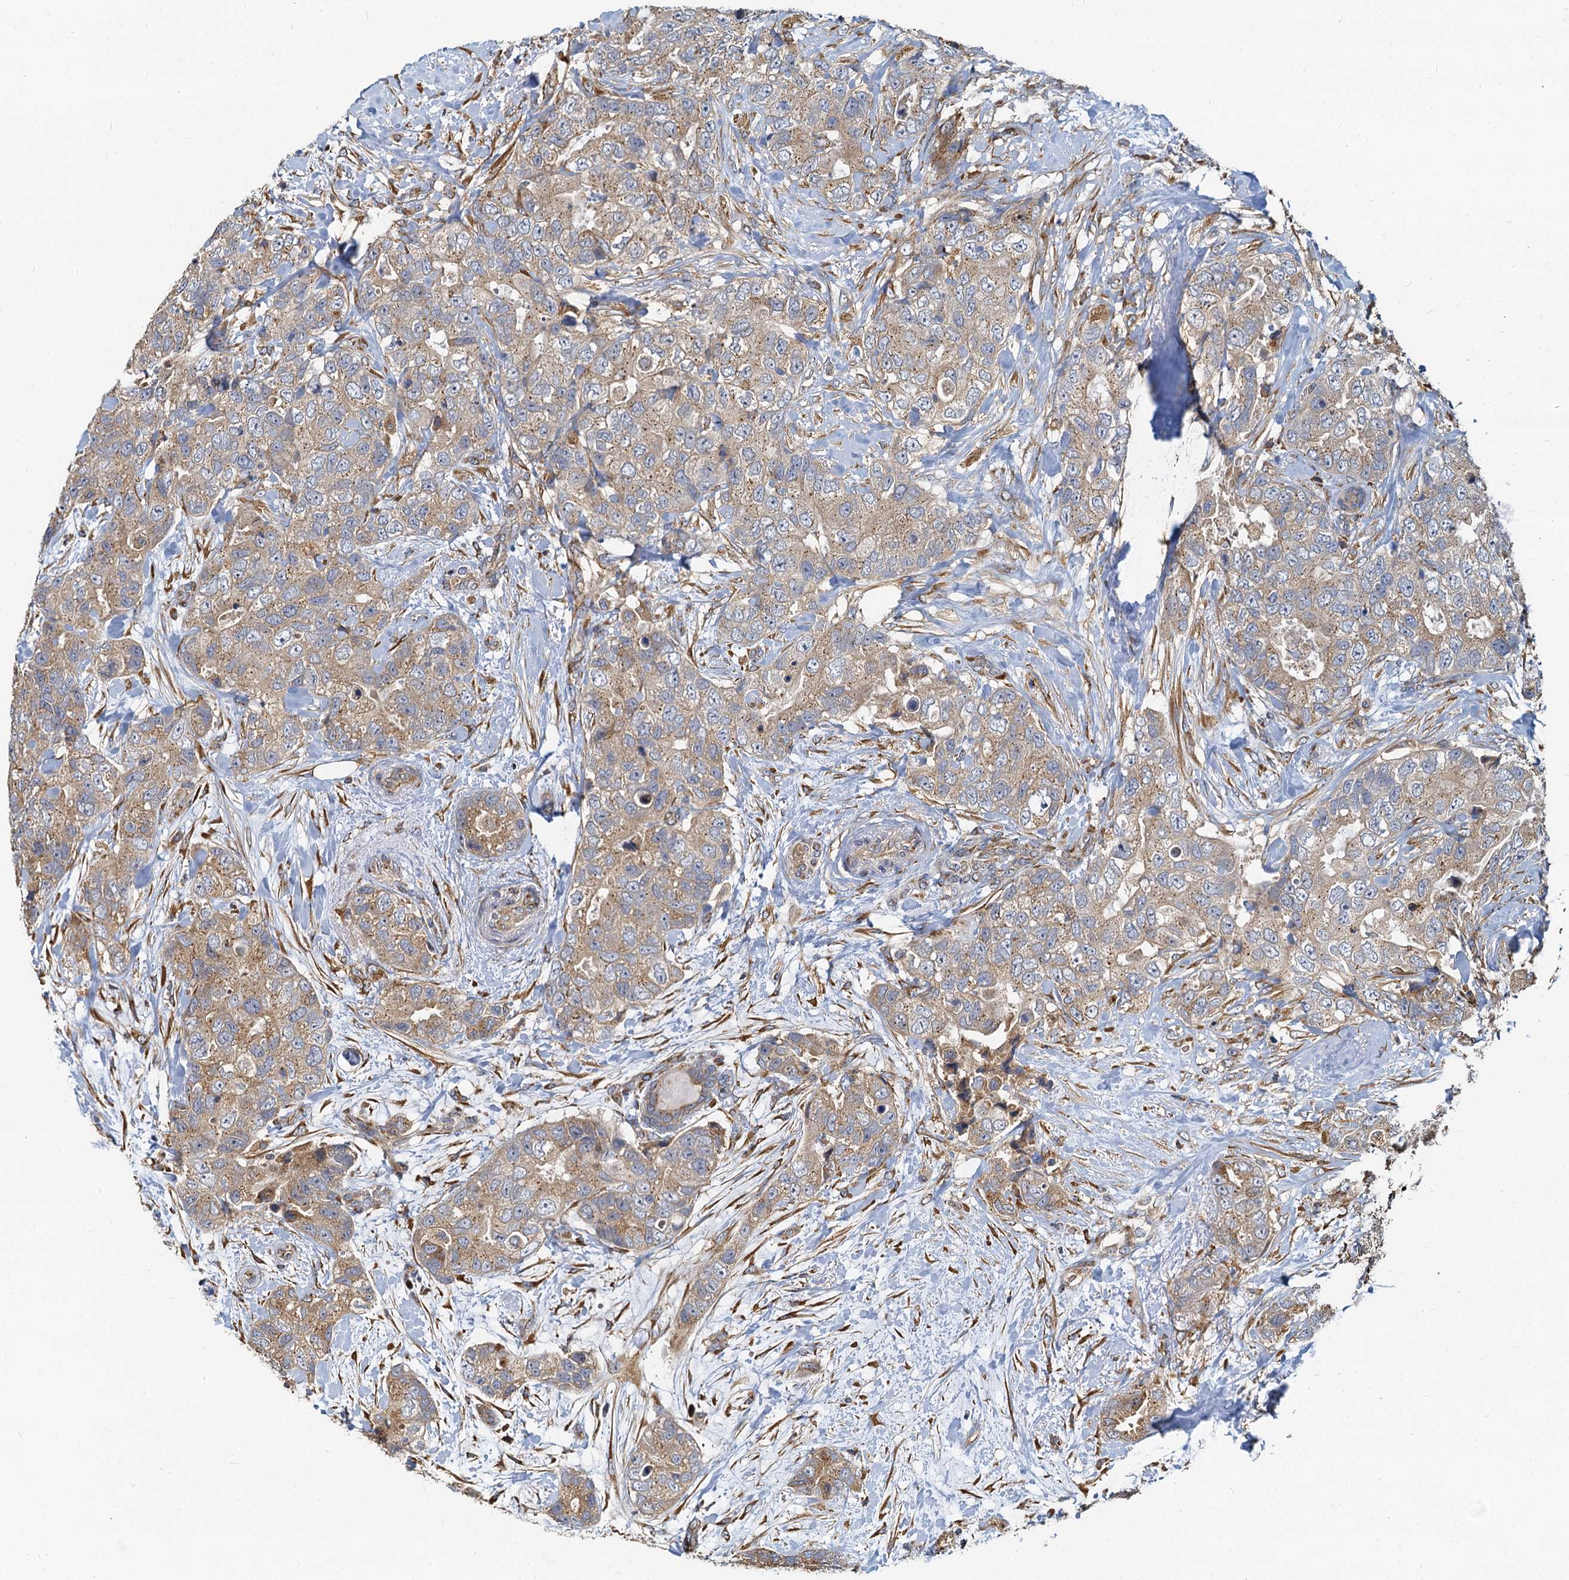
{"staining": {"intensity": "weak", "quantity": ">75%", "location": "cytoplasmic/membranous"}, "tissue": "breast cancer", "cell_type": "Tumor cells", "image_type": "cancer", "snomed": [{"axis": "morphology", "description": "Duct carcinoma"}, {"axis": "topography", "description": "Breast"}], "caption": "High-magnification brightfield microscopy of breast cancer (infiltrating ductal carcinoma) stained with DAB (brown) and counterstained with hematoxylin (blue). tumor cells exhibit weak cytoplasmic/membranous positivity is identified in about>75% of cells. (DAB (3,3'-diaminobenzidine) IHC, brown staining for protein, blue staining for nuclei).", "gene": "NKAPD1", "patient": {"sex": "female", "age": 62}}